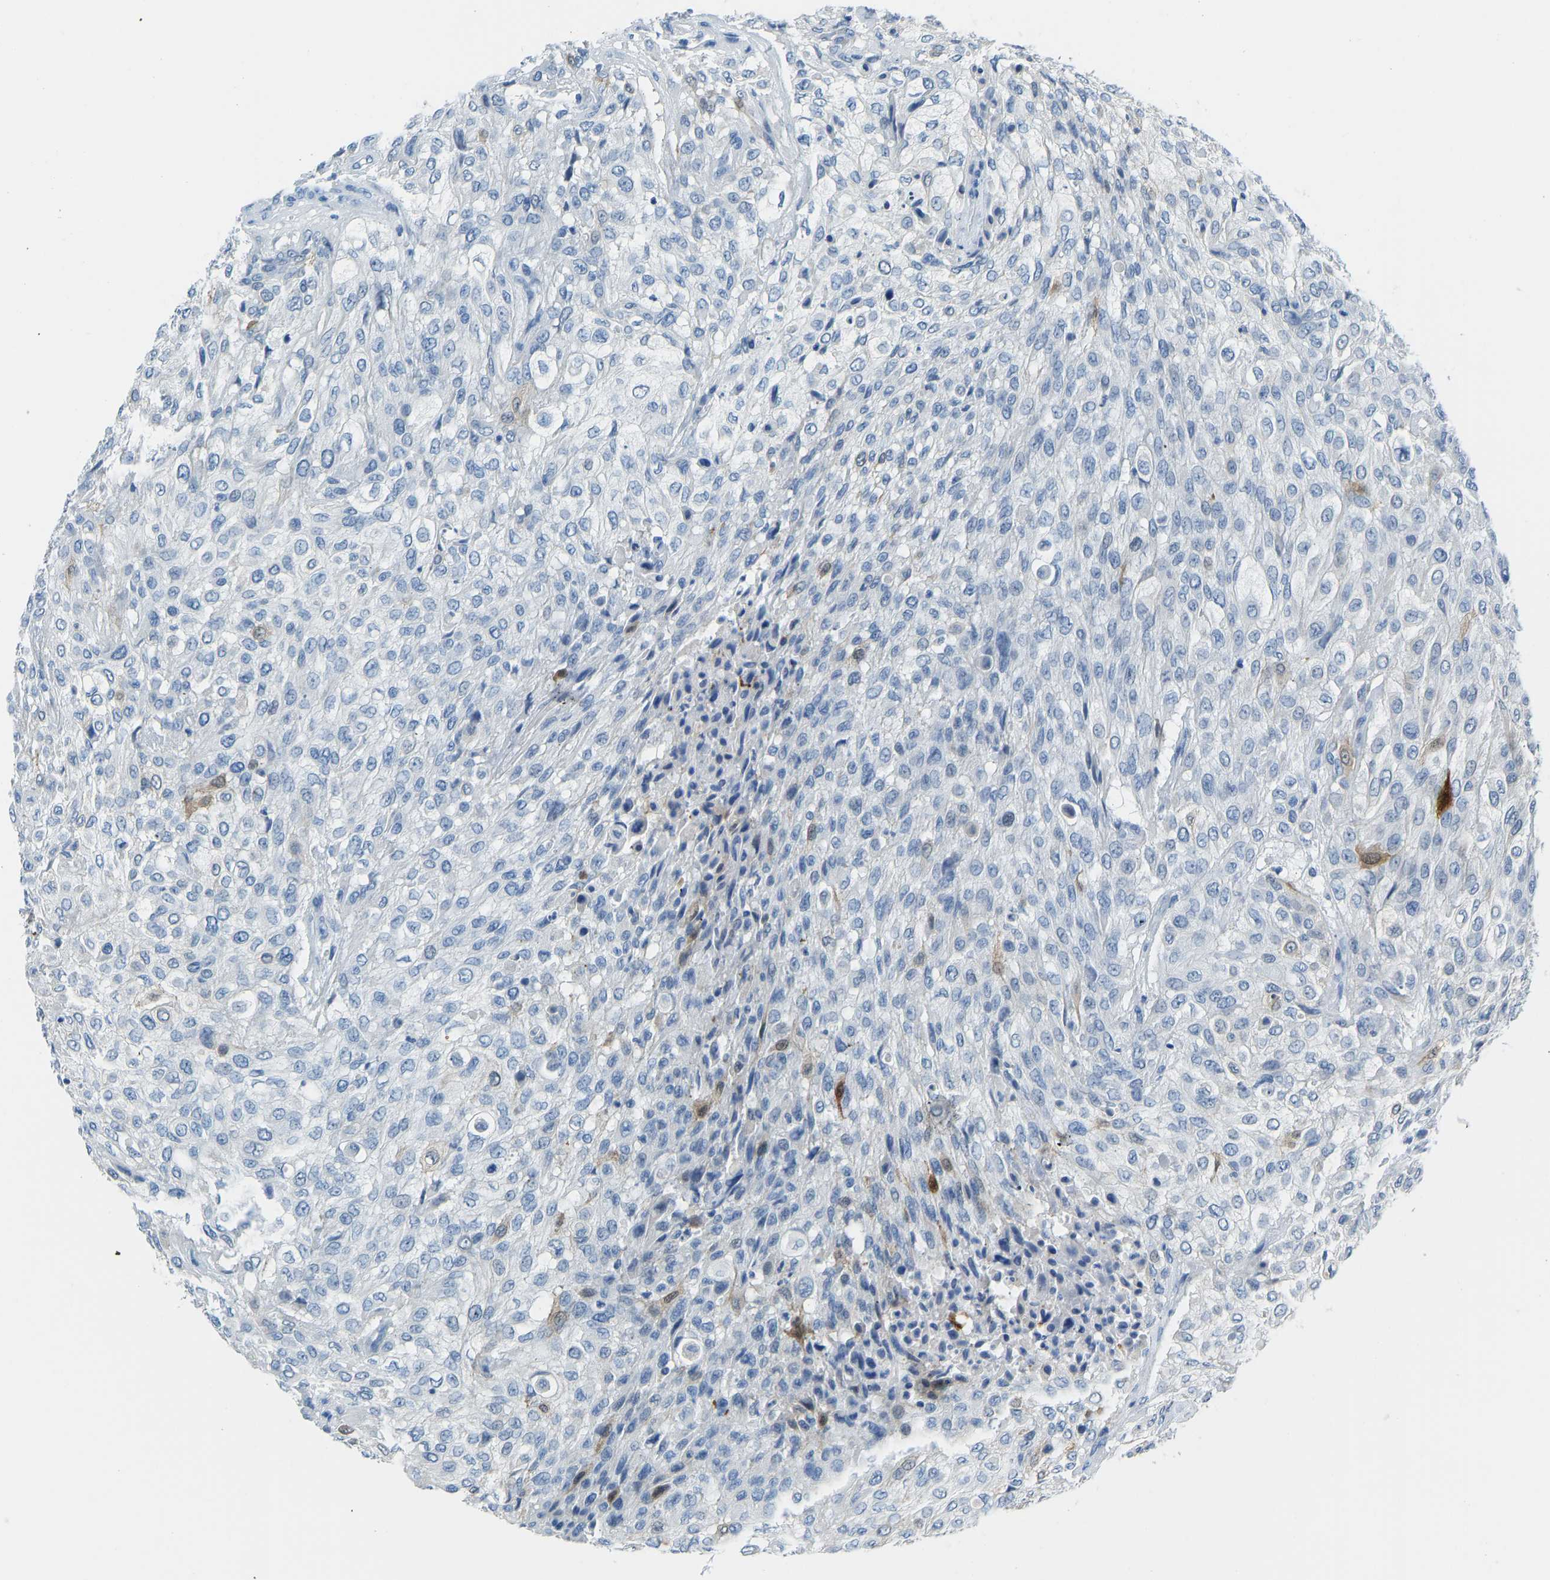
{"staining": {"intensity": "moderate", "quantity": "<25%", "location": "cytoplasmic/membranous"}, "tissue": "urothelial cancer", "cell_type": "Tumor cells", "image_type": "cancer", "snomed": [{"axis": "morphology", "description": "Urothelial carcinoma, High grade"}, {"axis": "topography", "description": "Urinary bladder"}], "caption": "Tumor cells reveal low levels of moderate cytoplasmic/membranous positivity in approximately <25% of cells in human urothelial cancer. The staining is performed using DAB (3,3'-diaminobenzidine) brown chromogen to label protein expression. The nuclei are counter-stained blue using hematoxylin.", "gene": "SERPINB3", "patient": {"sex": "male", "age": 57}}